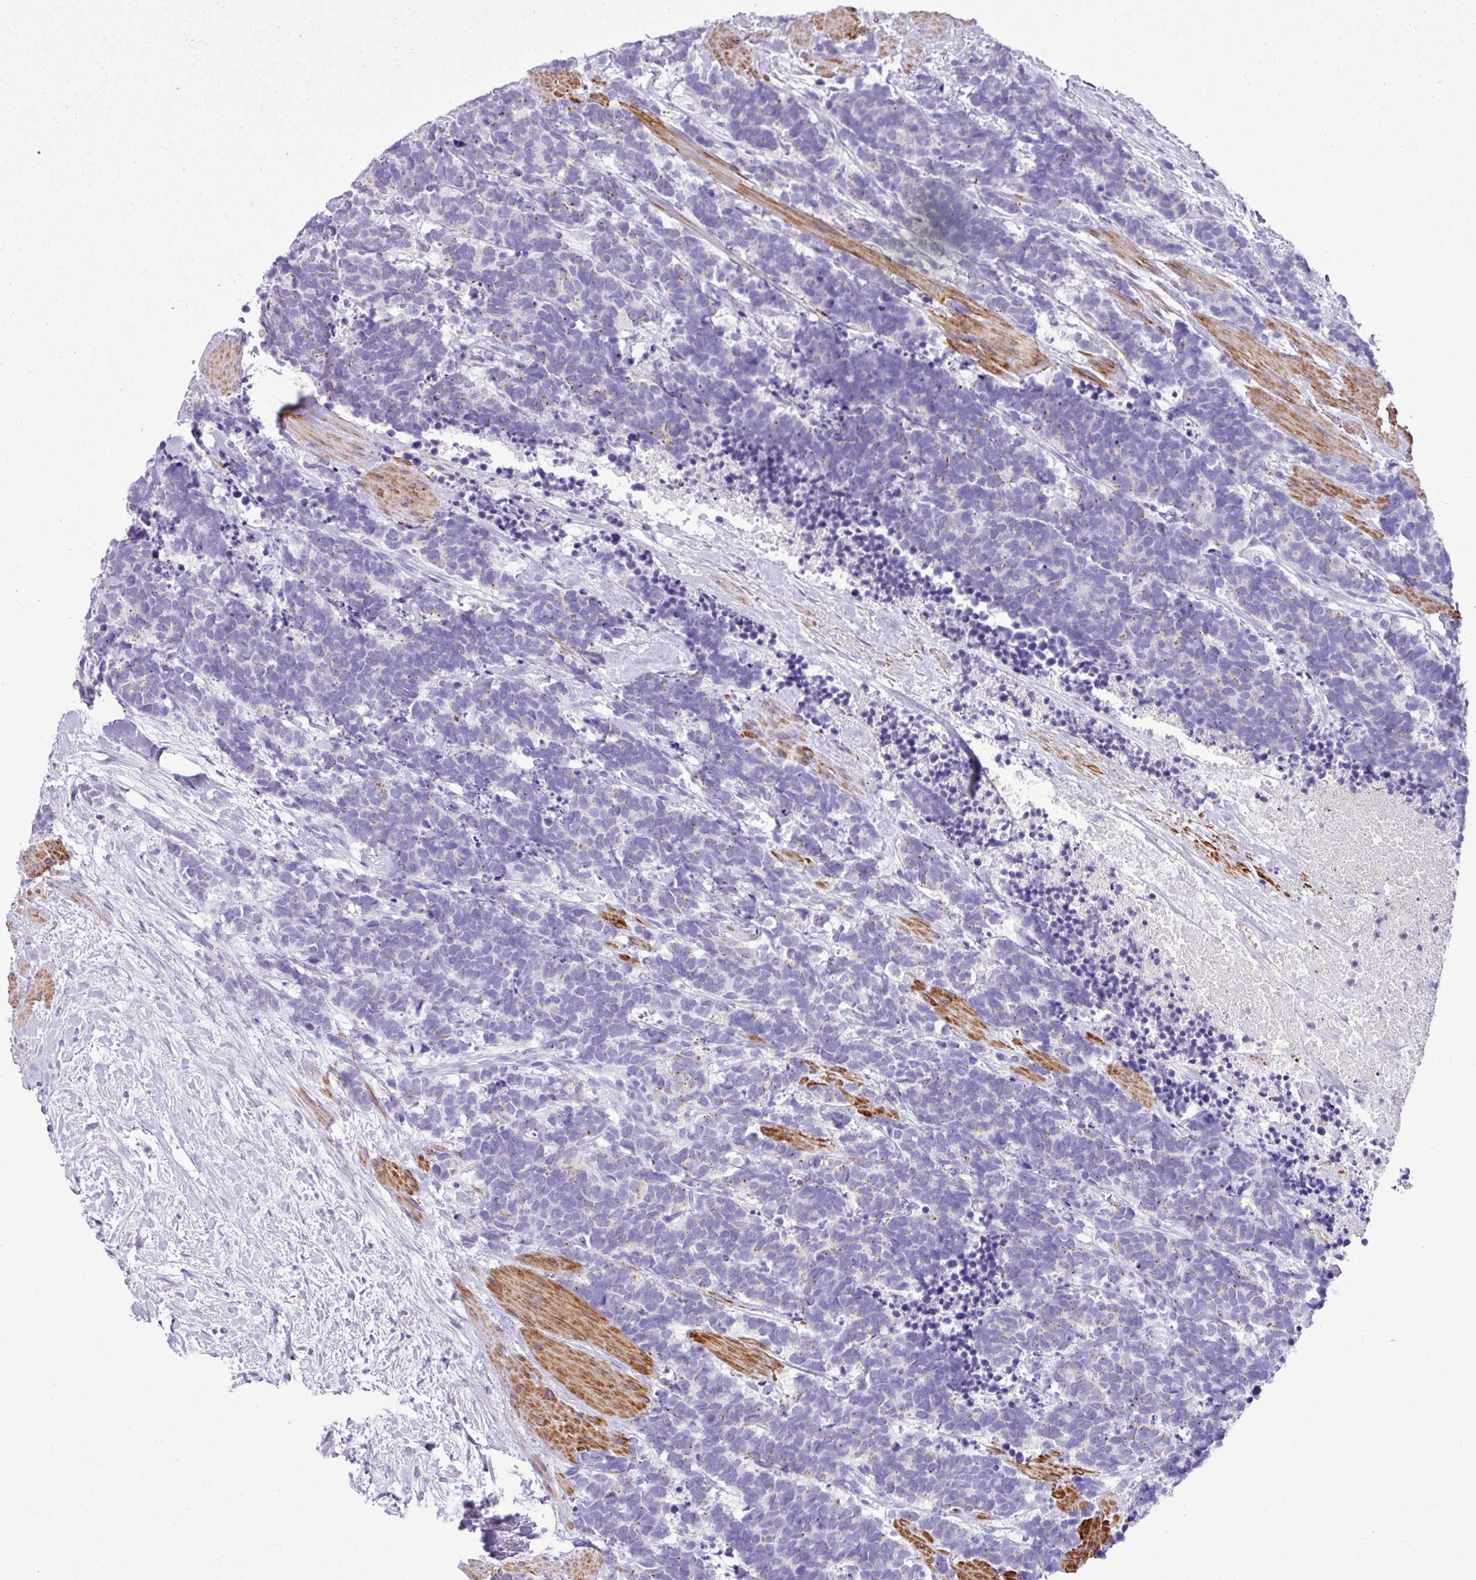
{"staining": {"intensity": "negative", "quantity": "none", "location": "none"}, "tissue": "carcinoid", "cell_type": "Tumor cells", "image_type": "cancer", "snomed": [{"axis": "morphology", "description": "Carcinoma, NOS"}, {"axis": "morphology", "description": "Carcinoid, malignant, NOS"}, {"axis": "topography", "description": "Prostate"}], "caption": "An image of carcinoma stained for a protein reveals no brown staining in tumor cells.", "gene": "ZSCAN5A", "patient": {"sex": "male", "age": 57}}